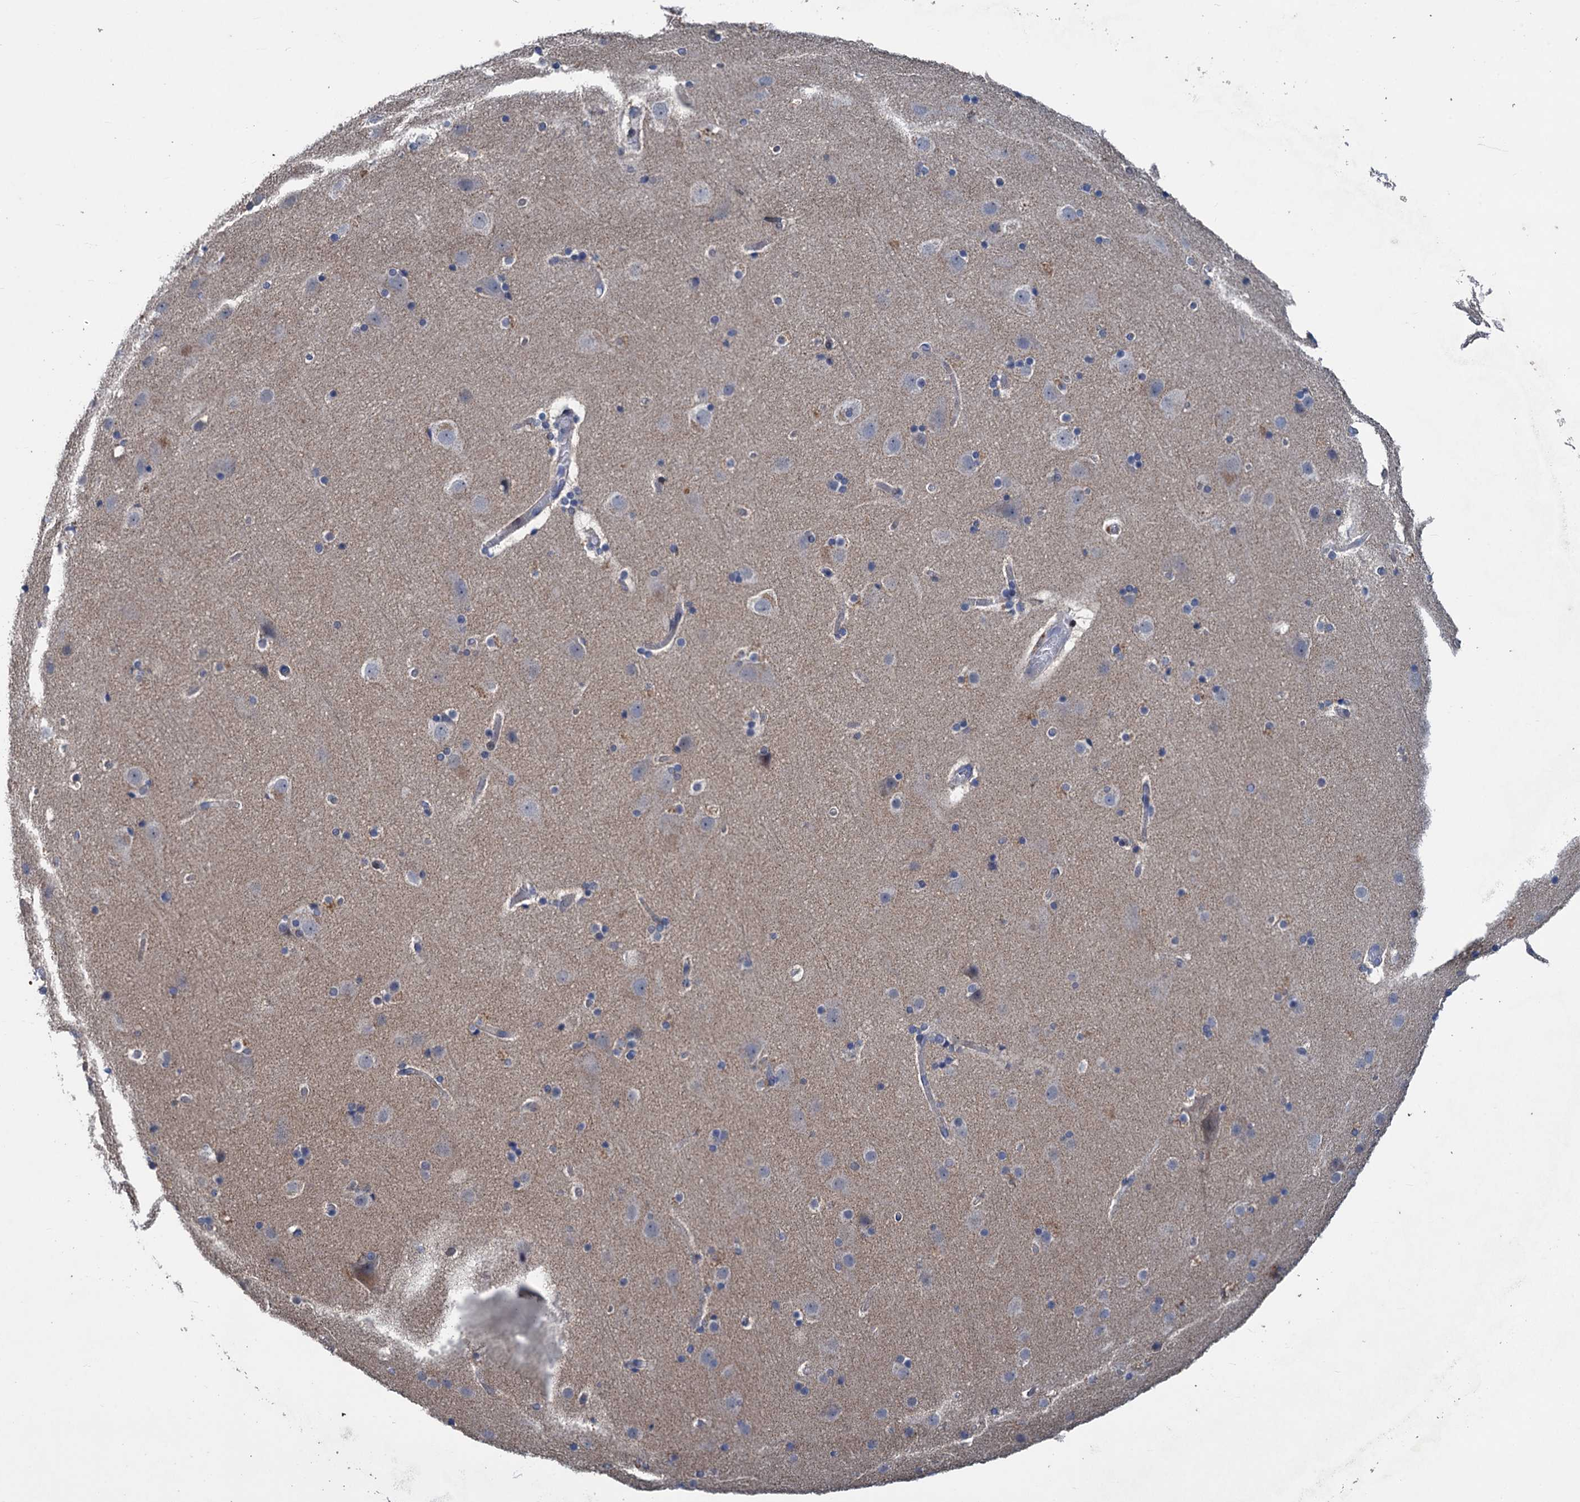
{"staining": {"intensity": "negative", "quantity": "none", "location": "none"}, "tissue": "cerebral cortex", "cell_type": "Endothelial cells", "image_type": "normal", "snomed": [{"axis": "morphology", "description": "Normal tissue, NOS"}, {"axis": "topography", "description": "Cerebral cortex"}], "caption": "DAB (3,3'-diaminobenzidine) immunohistochemical staining of unremarkable human cerebral cortex displays no significant staining in endothelial cells. The staining was performed using DAB to visualize the protein expression in brown, while the nuclei were stained in blue with hematoxylin (Magnification: 20x).", "gene": "ESYT3", "patient": {"sex": "male", "age": 57}}